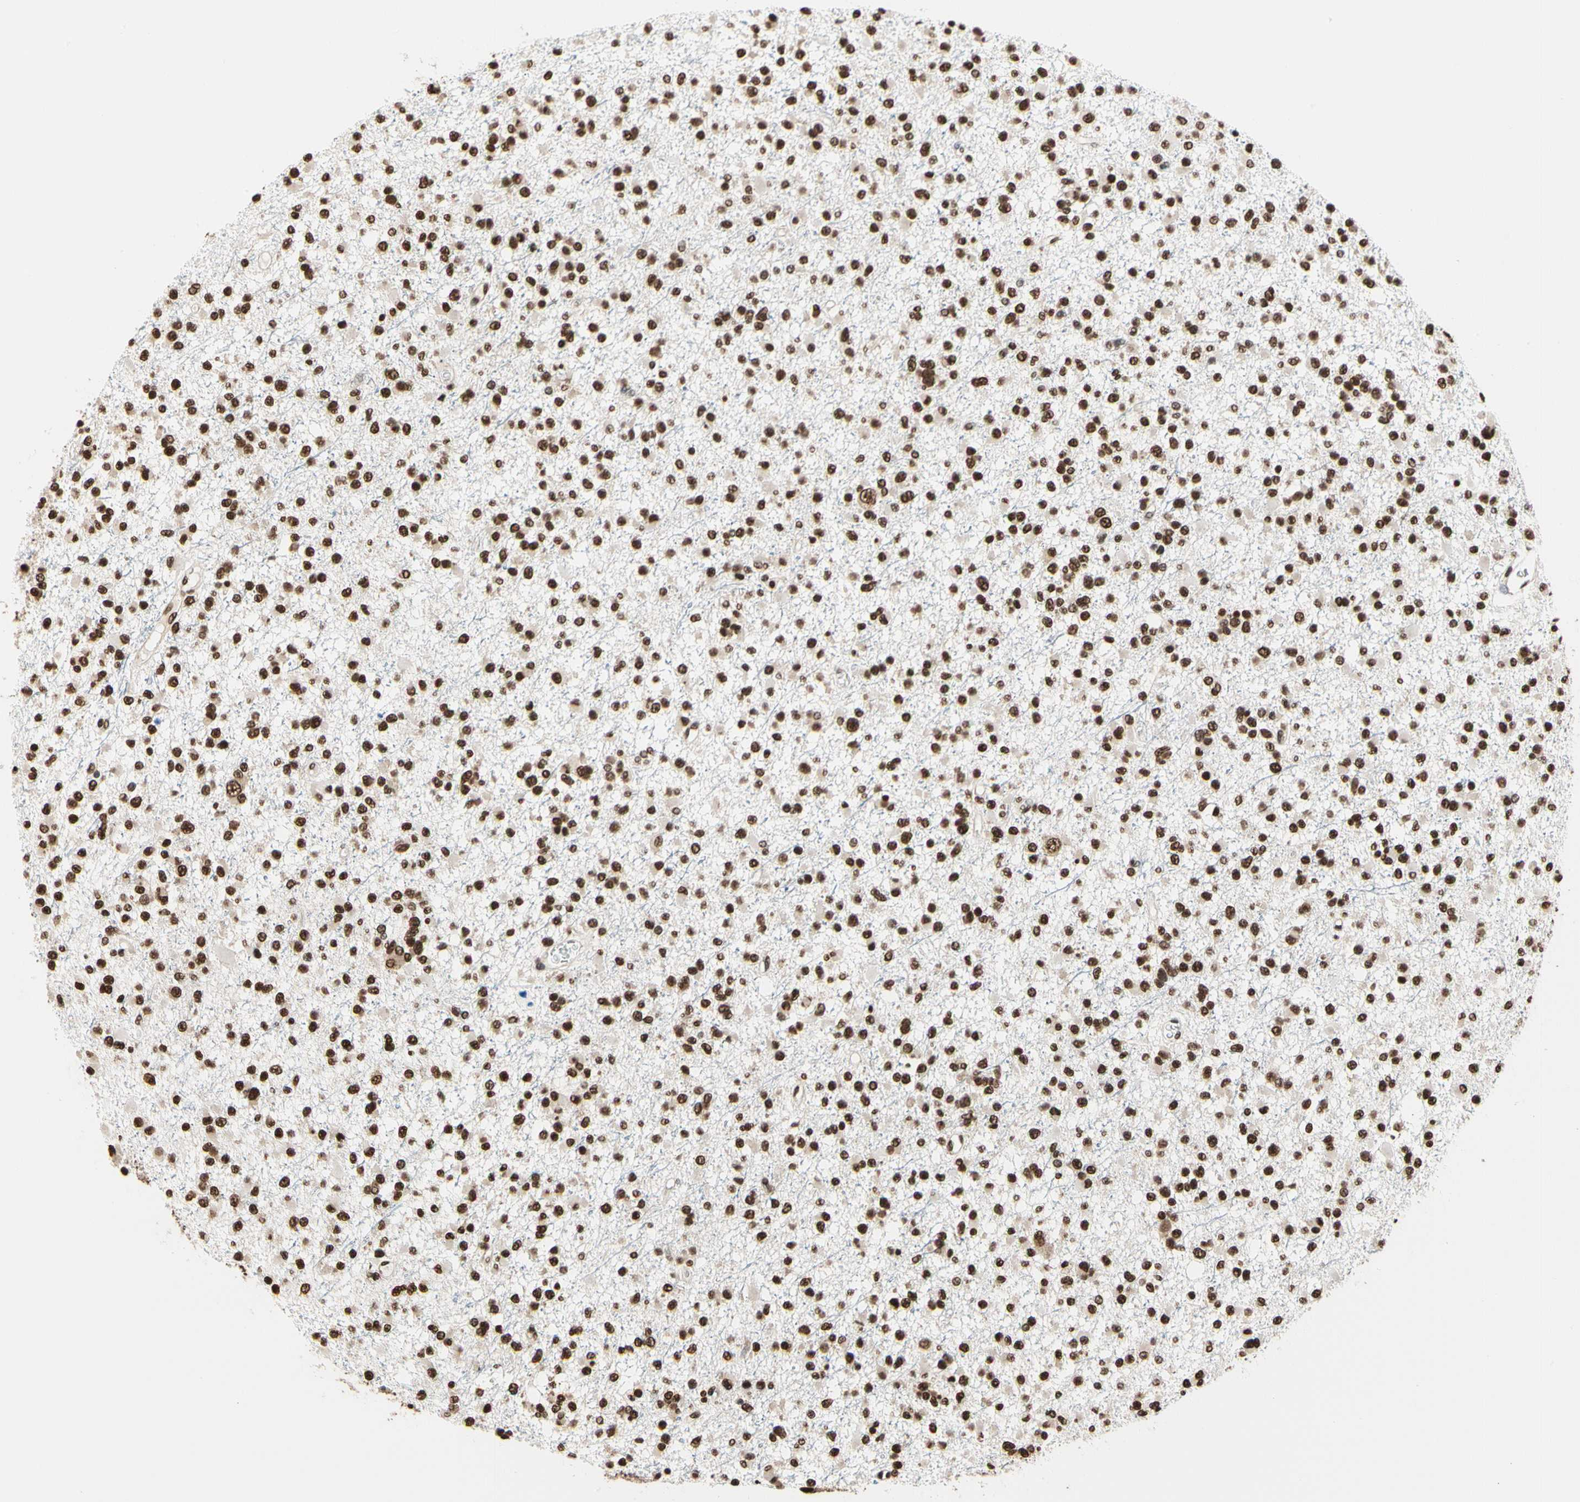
{"staining": {"intensity": "strong", "quantity": ">75%", "location": "nuclear"}, "tissue": "glioma", "cell_type": "Tumor cells", "image_type": "cancer", "snomed": [{"axis": "morphology", "description": "Glioma, malignant, Low grade"}, {"axis": "topography", "description": "Brain"}], "caption": "A brown stain labels strong nuclear expression of a protein in glioma tumor cells.", "gene": "HNRNPK", "patient": {"sex": "female", "age": 22}}